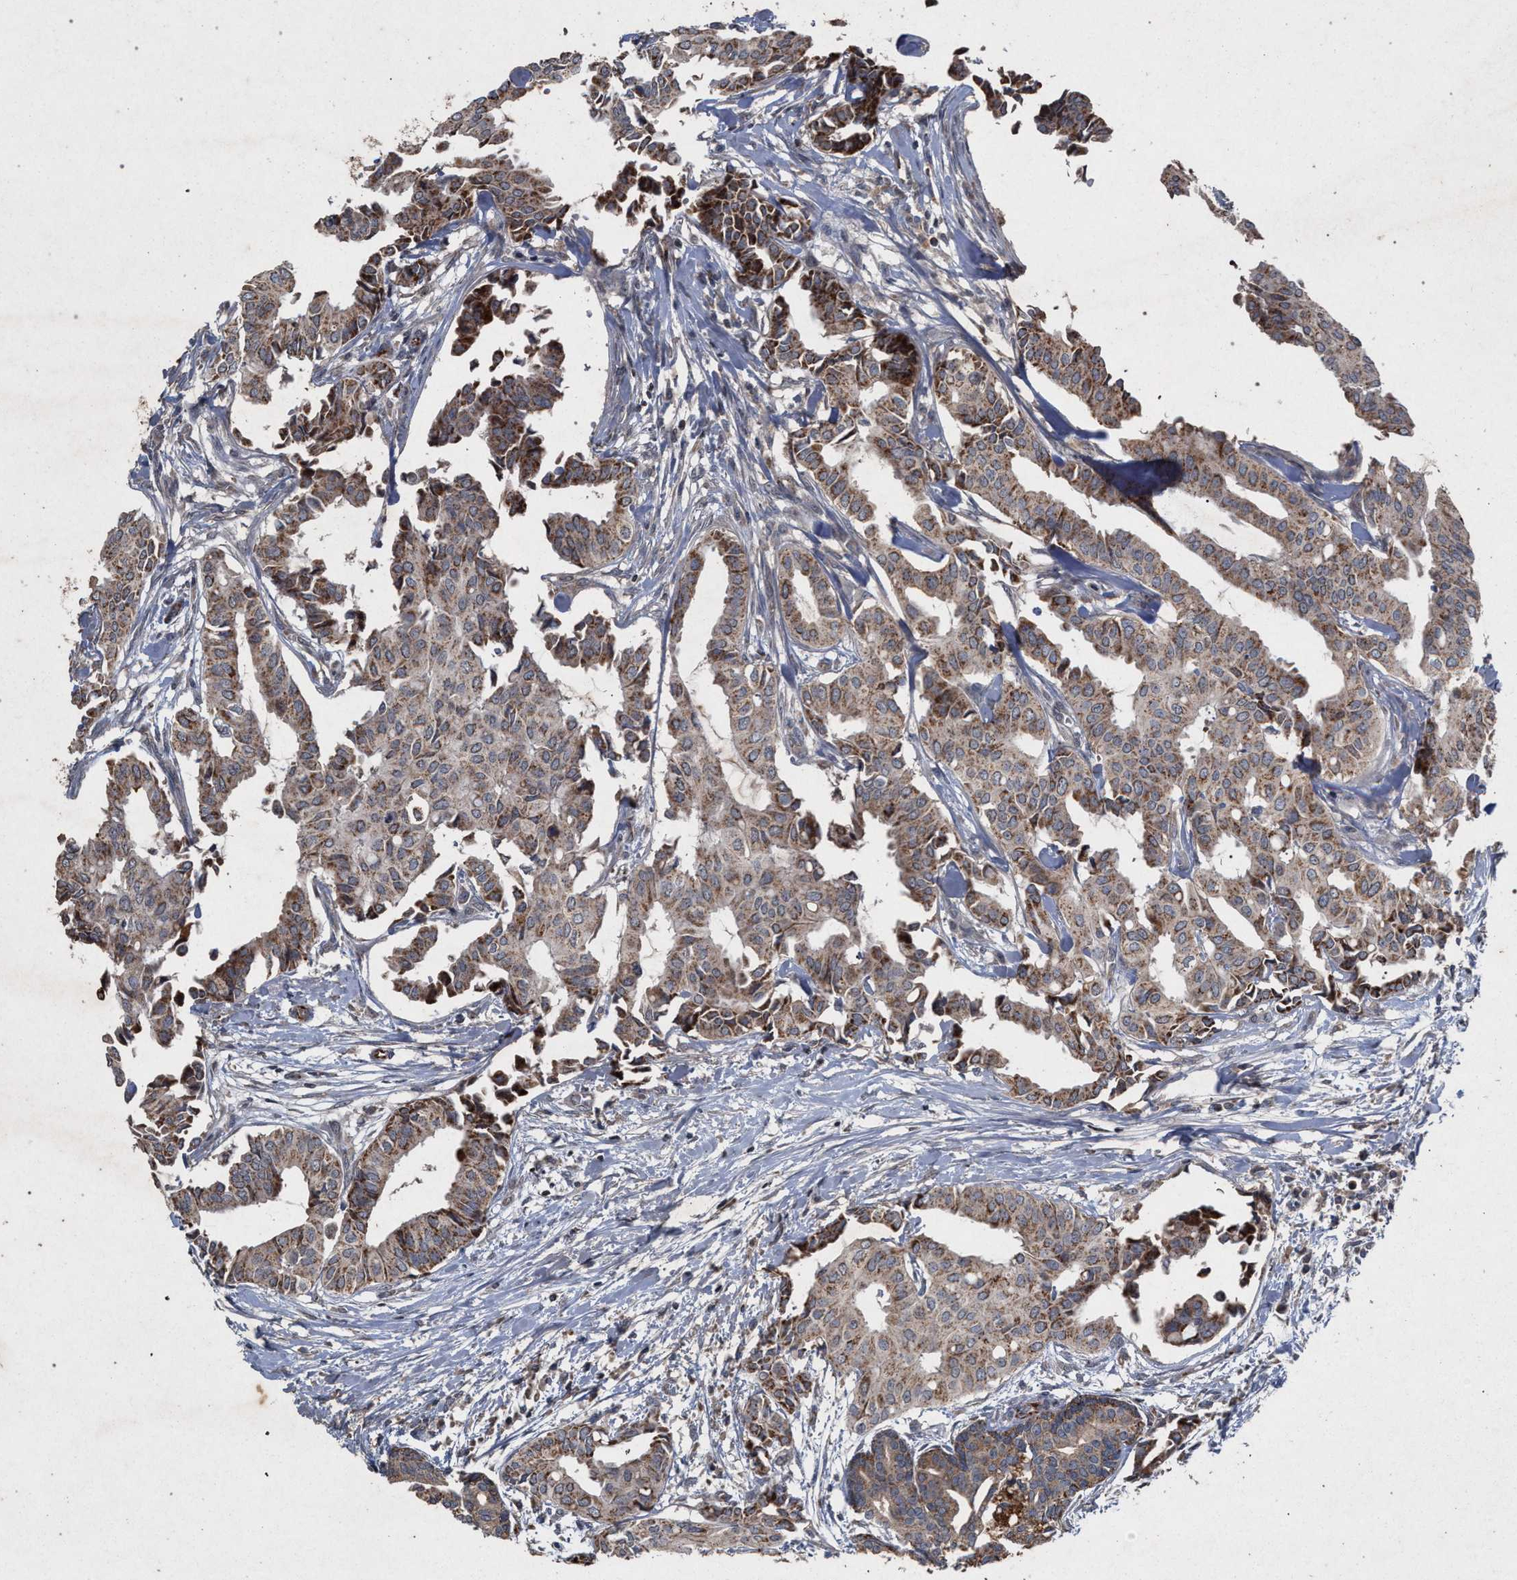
{"staining": {"intensity": "moderate", "quantity": ">75%", "location": "cytoplasmic/membranous"}, "tissue": "head and neck cancer", "cell_type": "Tumor cells", "image_type": "cancer", "snomed": [{"axis": "morphology", "description": "Adenocarcinoma, NOS"}, {"axis": "topography", "description": "Salivary gland"}, {"axis": "topography", "description": "Head-Neck"}], "caption": "Immunohistochemistry of head and neck adenocarcinoma reveals medium levels of moderate cytoplasmic/membranous staining in approximately >75% of tumor cells. The staining is performed using DAB brown chromogen to label protein expression. The nuclei are counter-stained blue using hematoxylin.", "gene": "PKD2L1", "patient": {"sex": "female", "age": 59}}